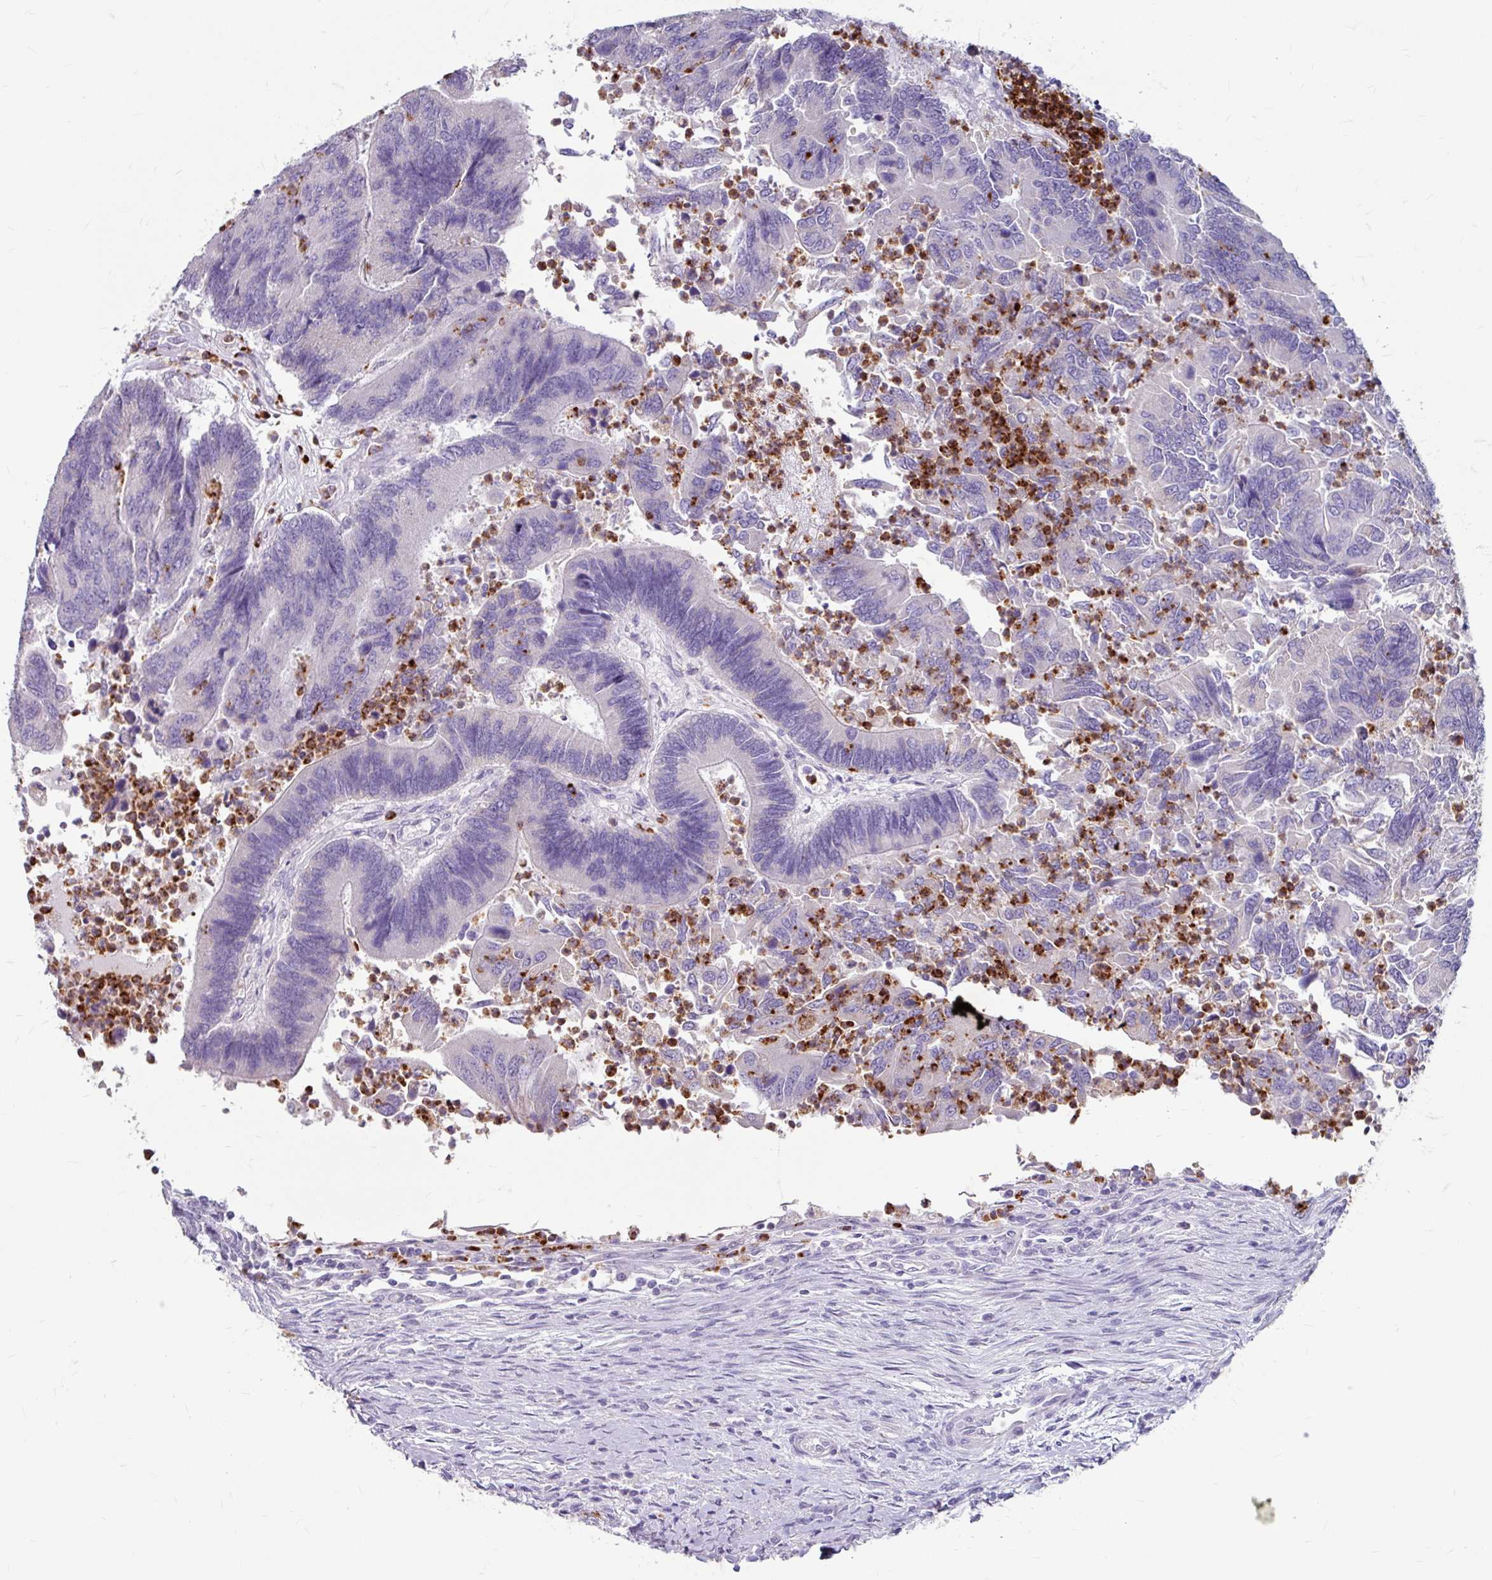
{"staining": {"intensity": "negative", "quantity": "none", "location": "none"}, "tissue": "colorectal cancer", "cell_type": "Tumor cells", "image_type": "cancer", "snomed": [{"axis": "morphology", "description": "Adenocarcinoma, NOS"}, {"axis": "topography", "description": "Colon"}], "caption": "Micrograph shows no significant protein staining in tumor cells of adenocarcinoma (colorectal).", "gene": "ANKRD1", "patient": {"sex": "female", "age": 67}}